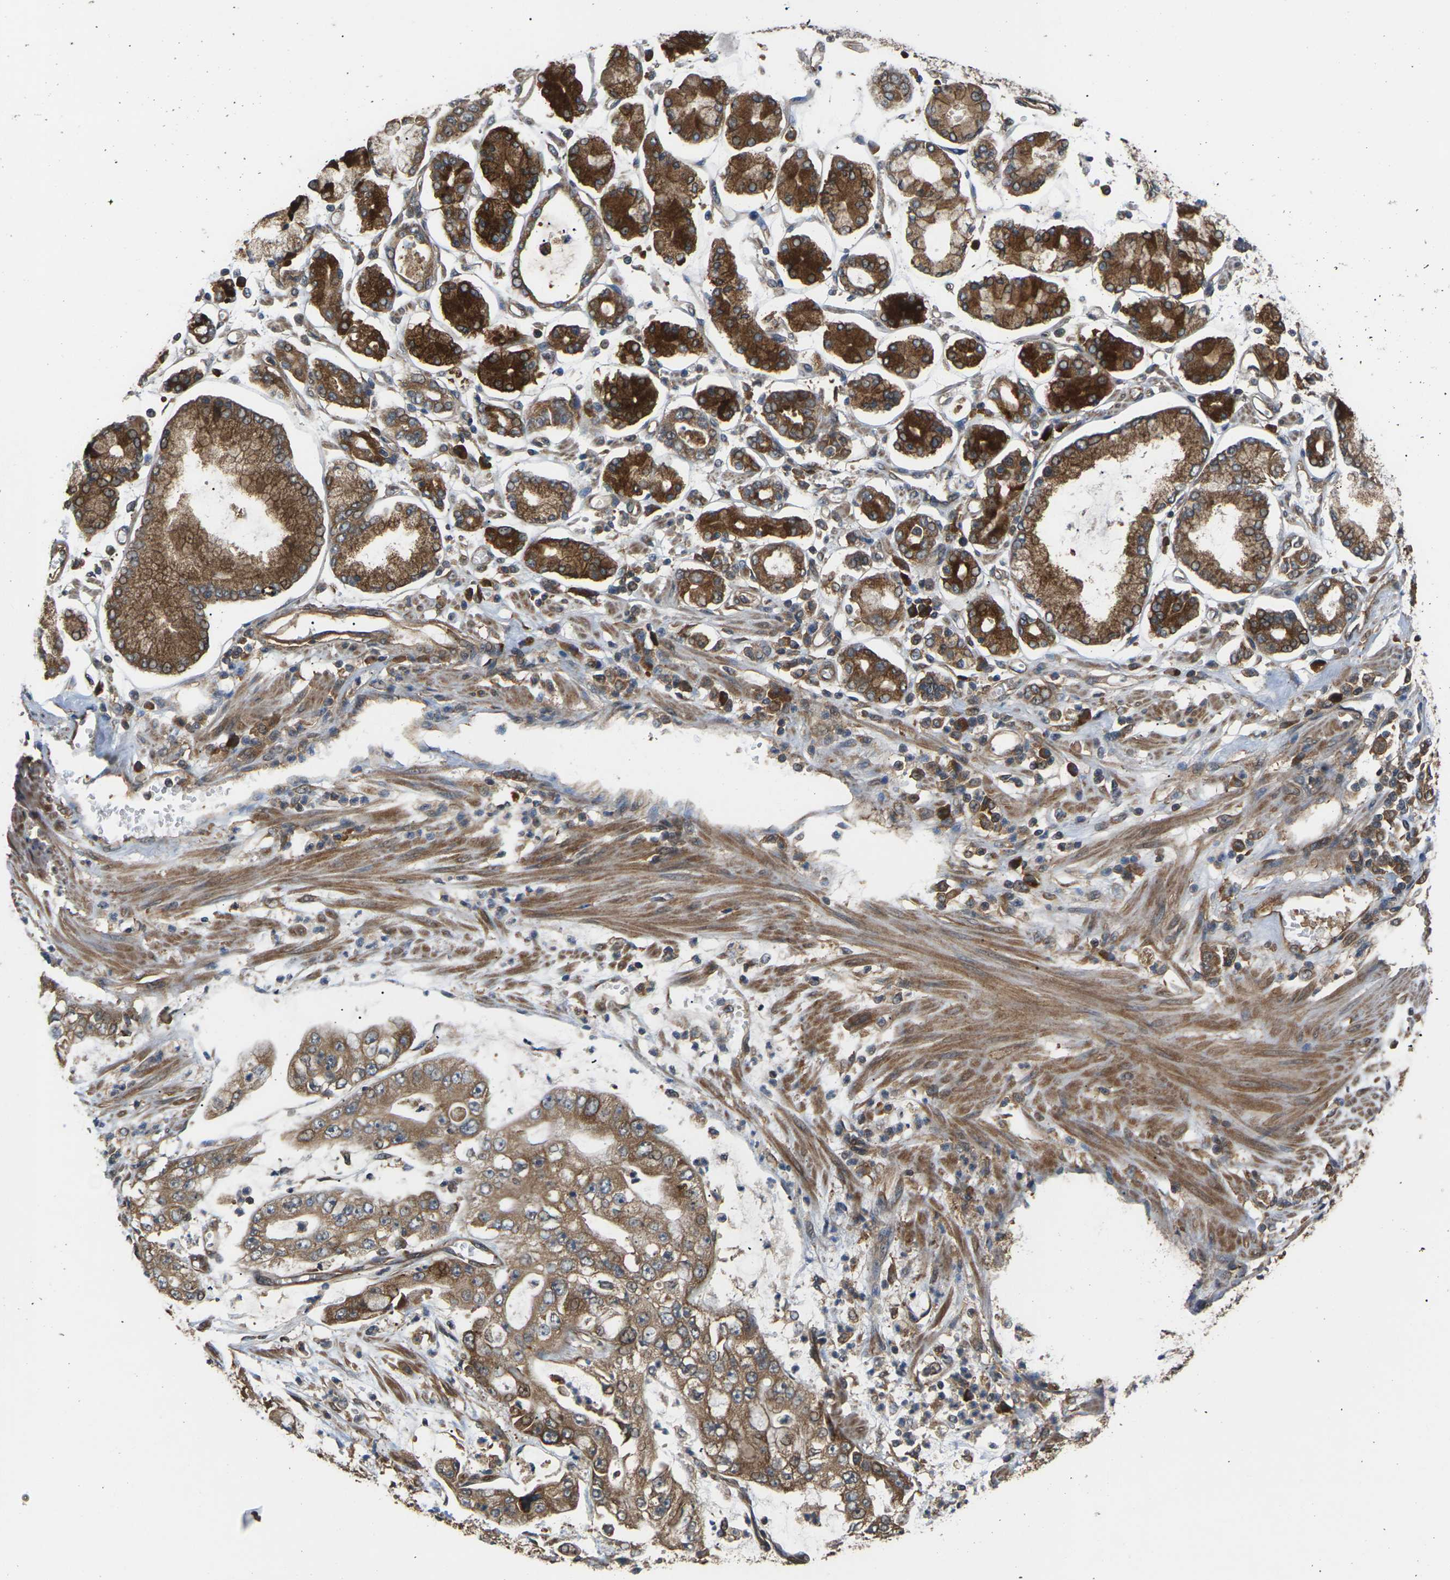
{"staining": {"intensity": "moderate", "quantity": ">75%", "location": "cytoplasmic/membranous"}, "tissue": "stomach cancer", "cell_type": "Tumor cells", "image_type": "cancer", "snomed": [{"axis": "morphology", "description": "Adenocarcinoma, NOS"}, {"axis": "topography", "description": "Stomach"}], "caption": "Immunohistochemical staining of stomach cancer reveals moderate cytoplasmic/membranous protein positivity in about >75% of tumor cells. (brown staining indicates protein expression, while blue staining denotes nuclei).", "gene": "NRAS", "patient": {"sex": "male", "age": 76}}